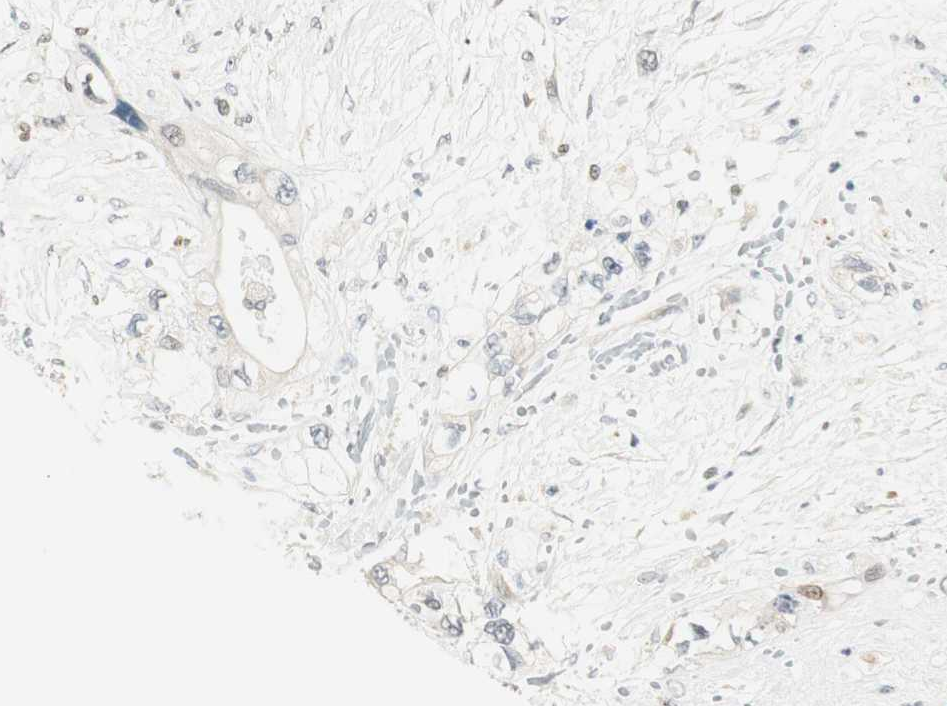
{"staining": {"intensity": "negative", "quantity": "none", "location": "none"}, "tissue": "pancreatic cancer", "cell_type": "Tumor cells", "image_type": "cancer", "snomed": [{"axis": "morphology", "description": "Adenocarcinoma, NOS"}, {"axis": "topography", "description": "Pancreas"}], "caption": "DAB (3,3'-diaminobenzidine) immunohistochemical staining of pancreatic adenocarcinoma demonstrates no significant positivity in tumor cells. (Brightfield microscopy of DAB immunohistochemistry (IHC) at high magnification).", "gene": "MSX2", "patient": {"sex": "male", "age": 46}}